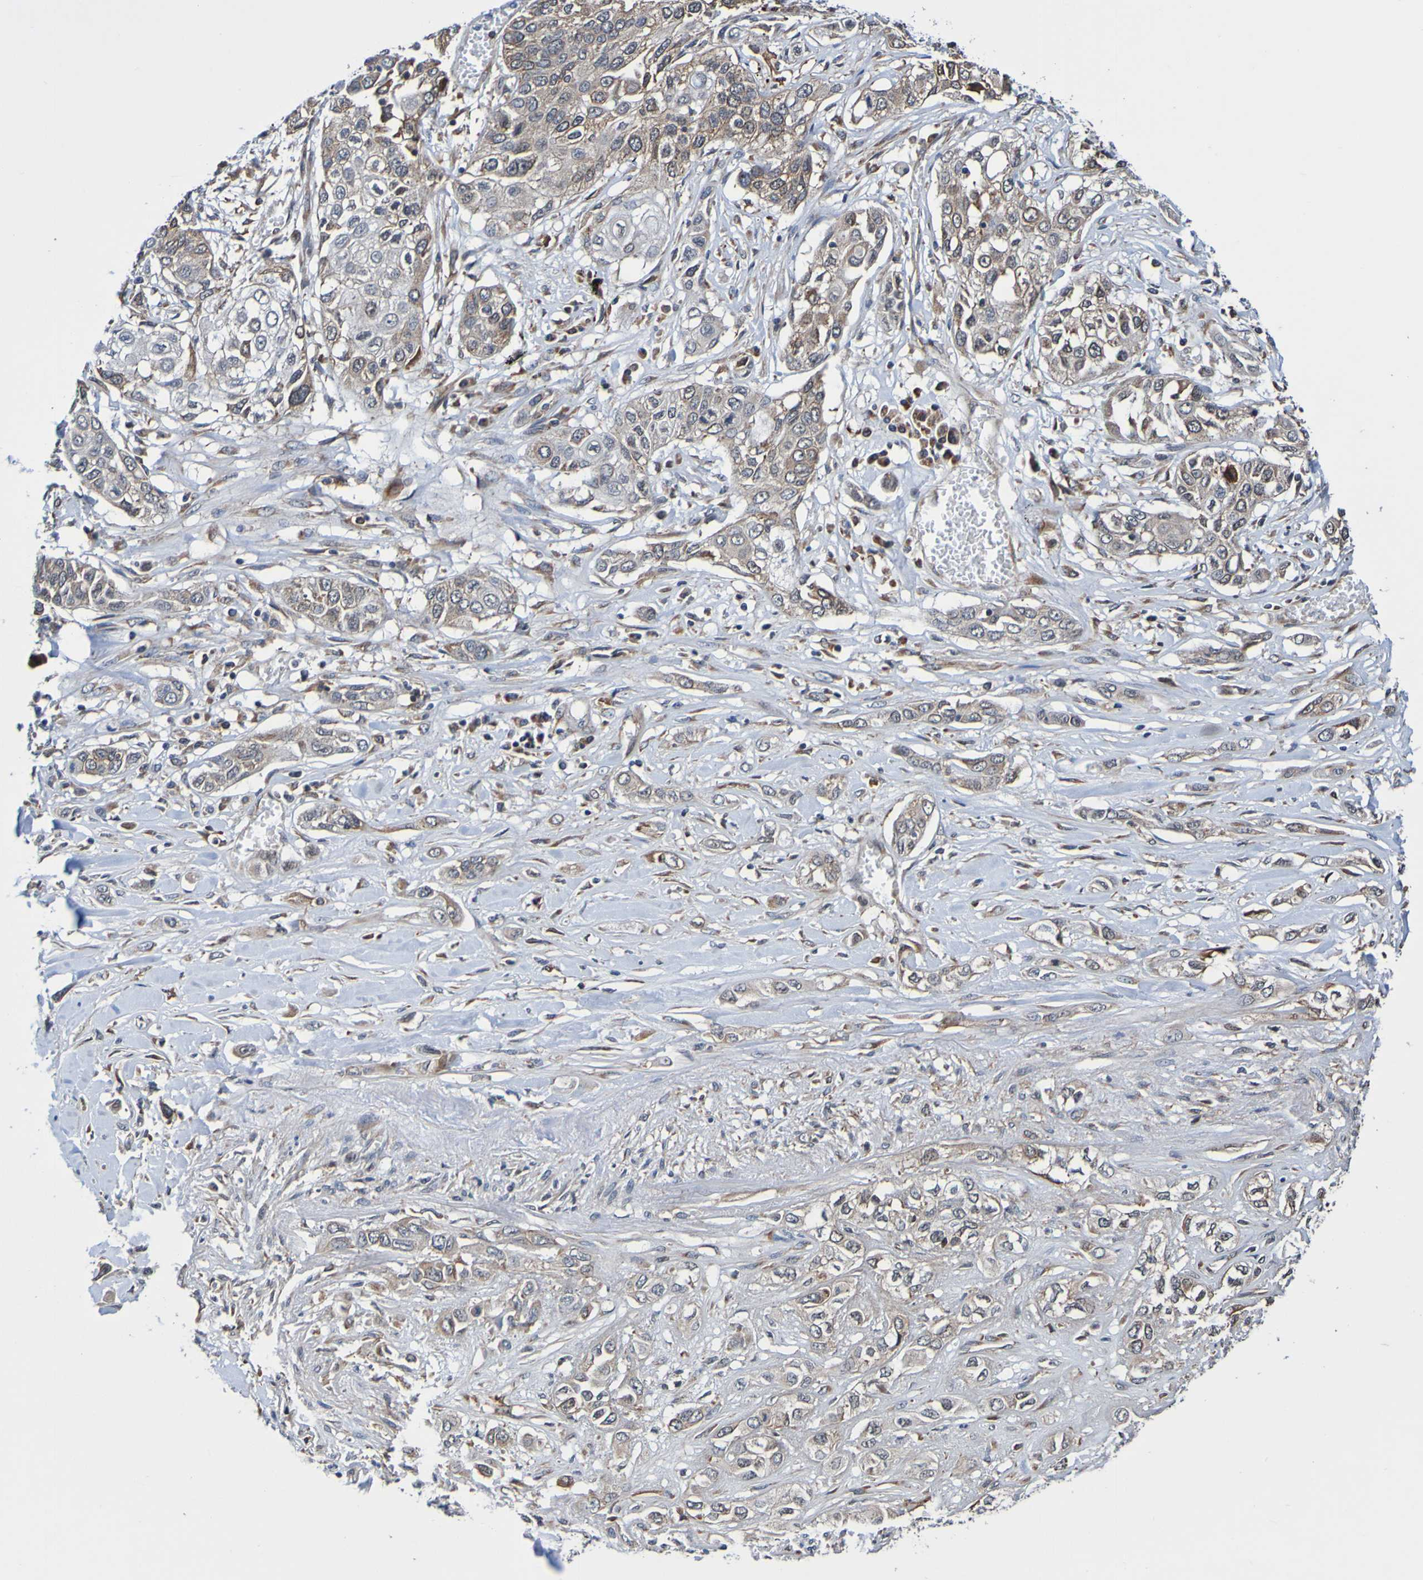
{"staining": {"intensity": "weak", "quantity": ">75%", "location": "cytoplasmic/membranous"}, "tissue": "lung cancer", "cell_type": "Tumor cells", "image_type": "cancer", "snomed": [{"axis": "morphology", "description": "Squamous cell carcinoma, NOS"}, {"axis": "topography", "description": "Lung"}], "caption": "About >75% of tumor cells in lung cancer (squamous cell carcinoma) exhibit weak cytoplasmic/membranous protein expression as visualized by brown immunohistochemical staining.", "gene": "AXIN1", "patient": {"sex": "male", "age": 71}}